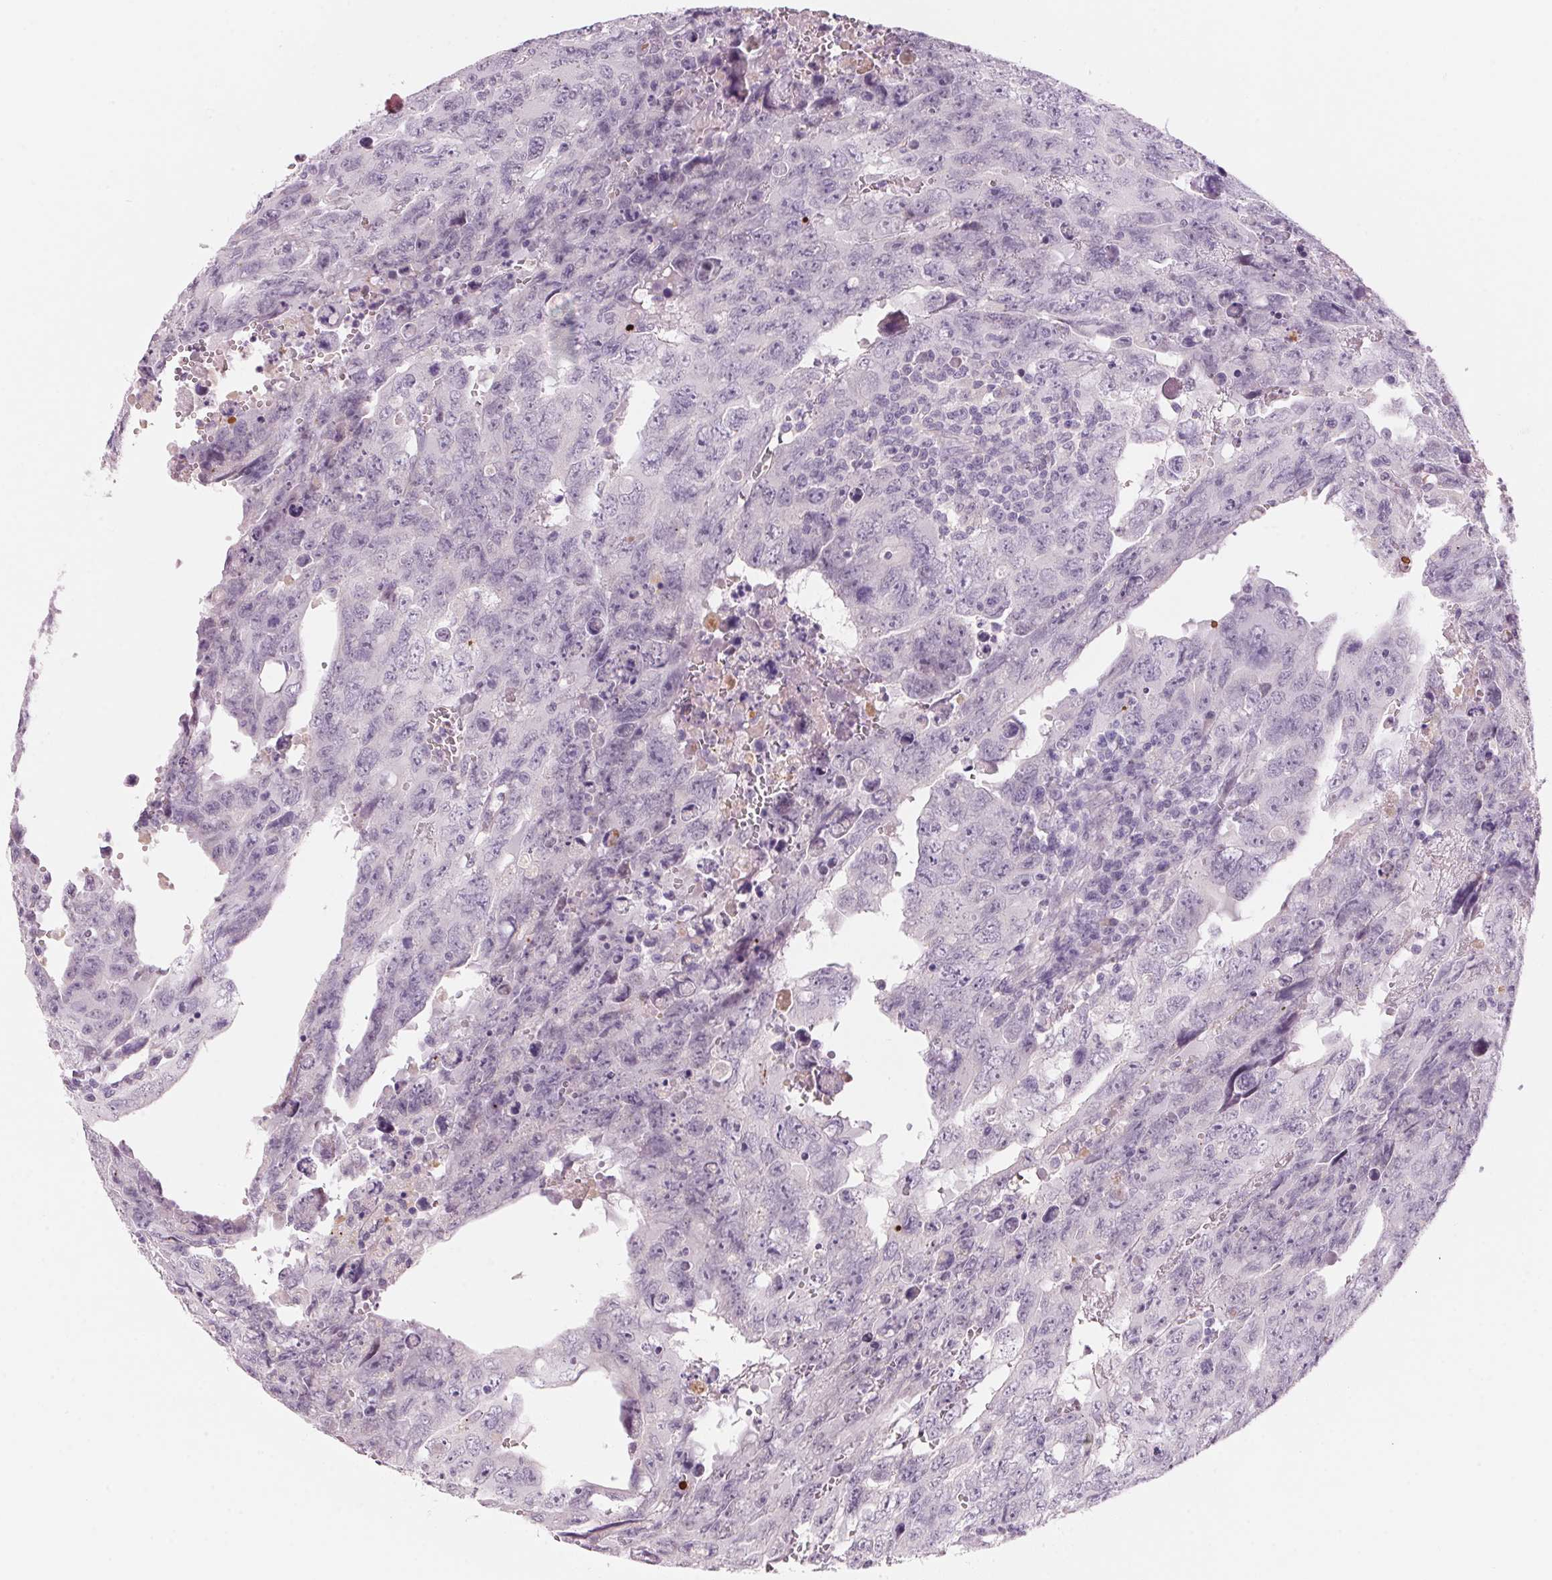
{"staining": {"intensity": "negative", "quantity": "none", "location": "none"}, "tissue": "testis cancer", "cell_type": "Tumor cells", "image_type": "cancer", "snomed": [{"axis": "morphology", "description": "Carcinoma, Embryonal, NOS"}, {"axis": "topography", "description": "Testis"}], "caption": "Tumor cells show no significant expression in testis cancer. (IHC, brightfield microscopy, high magnification).", "gene": "ADAM20", "patient": {"sex": "male", "age": 24}}